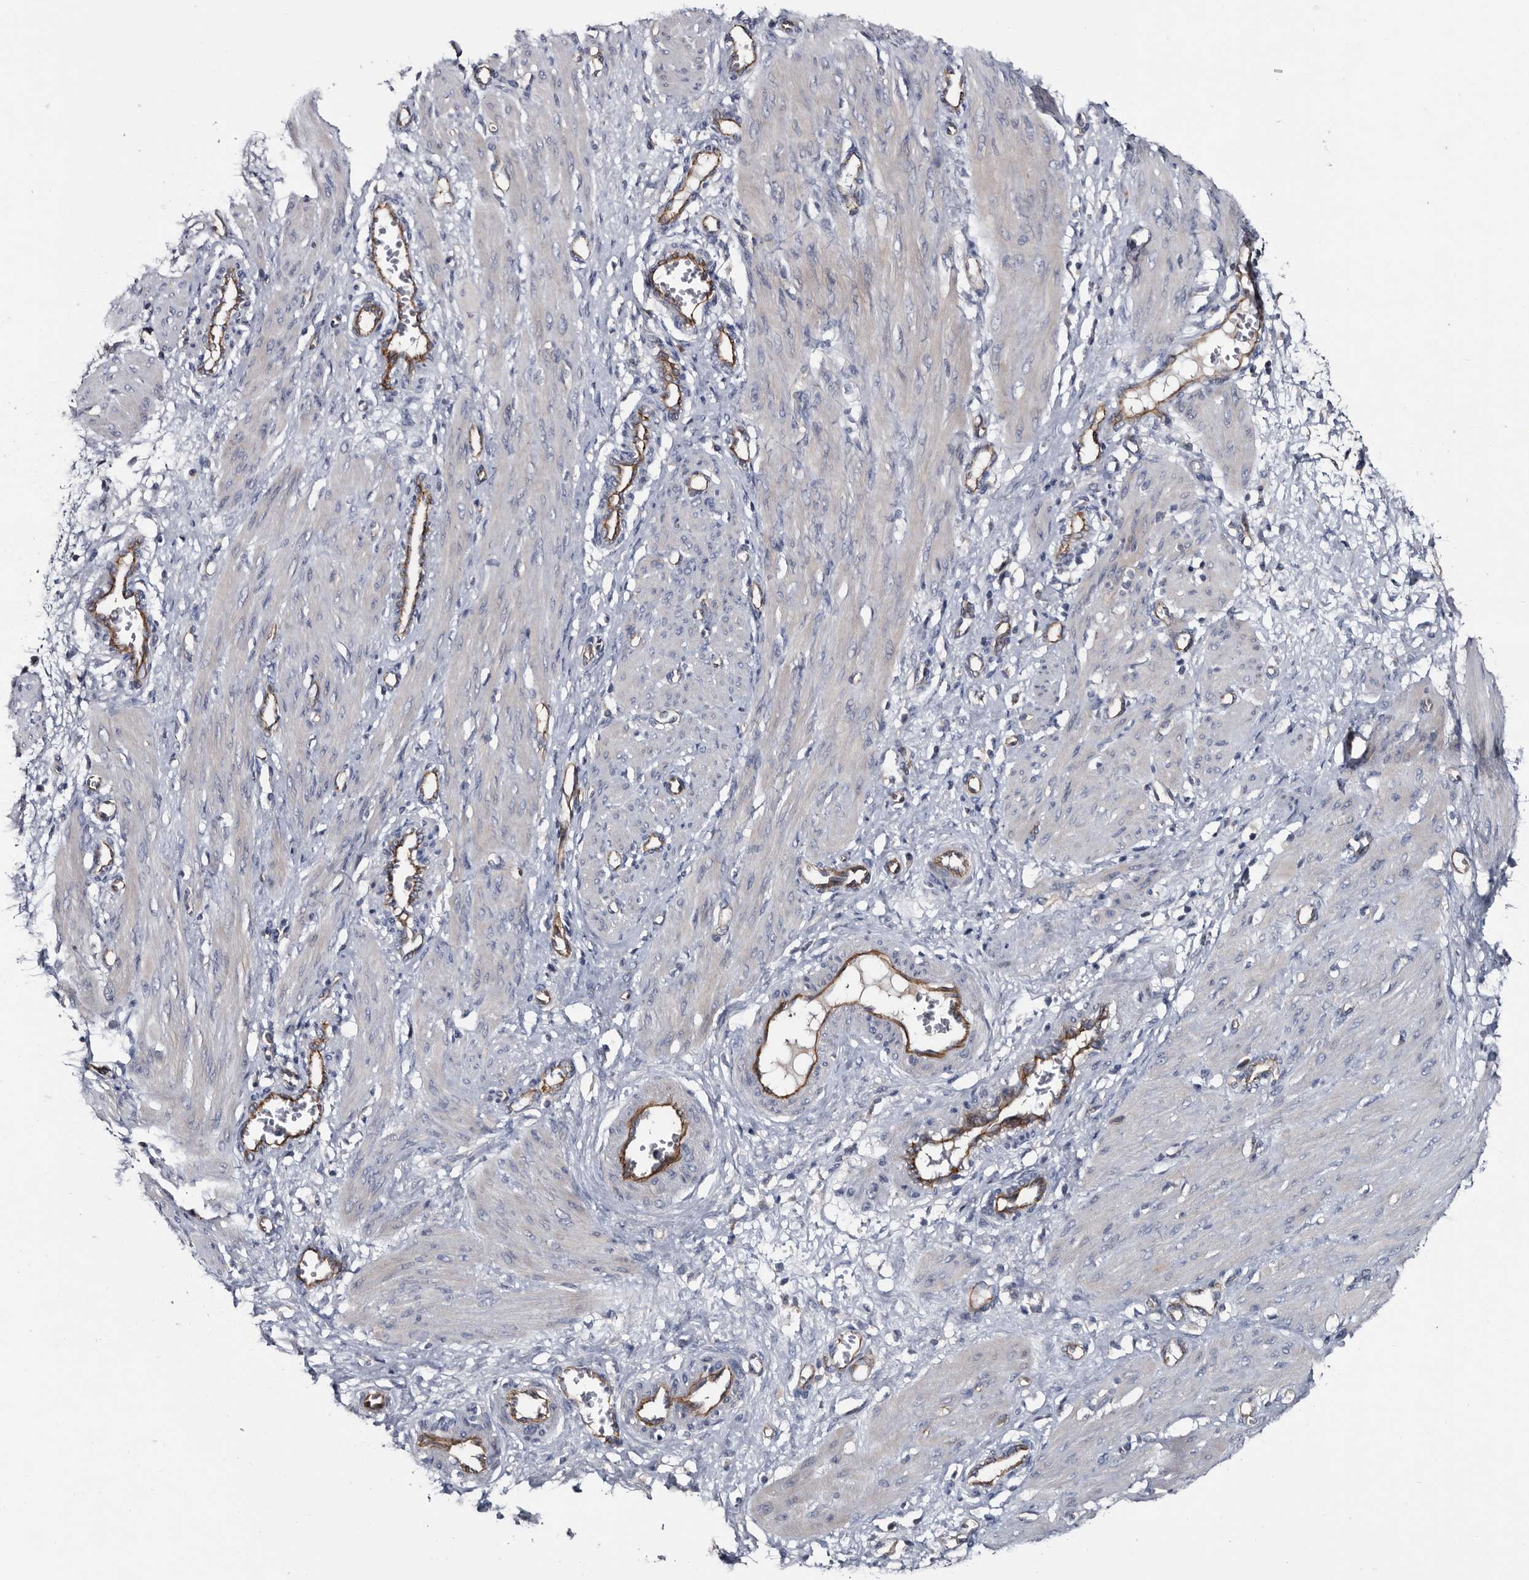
{"staining": {"intensity": "negative", "quantity": "none", "location": "none"}, "tissue": "smooth muscle", "cell_type": "Smooth muscle cells", "image_type": "normal", "snomed": [{"axis": "morphology", "description": "Normal tissue, NOS"}, {"axis": "topography", "description": "Endometrium"}], "caption": "A histopathology image of human smooth muscle is negative for staining in smooth muscle cells. (Brightfield microscopy of DAB (3,3'-diaminobenzidine) IHC at high magnification).", "gene": "TSPAN17", "patient": {"sex": "female", "age": 33}}